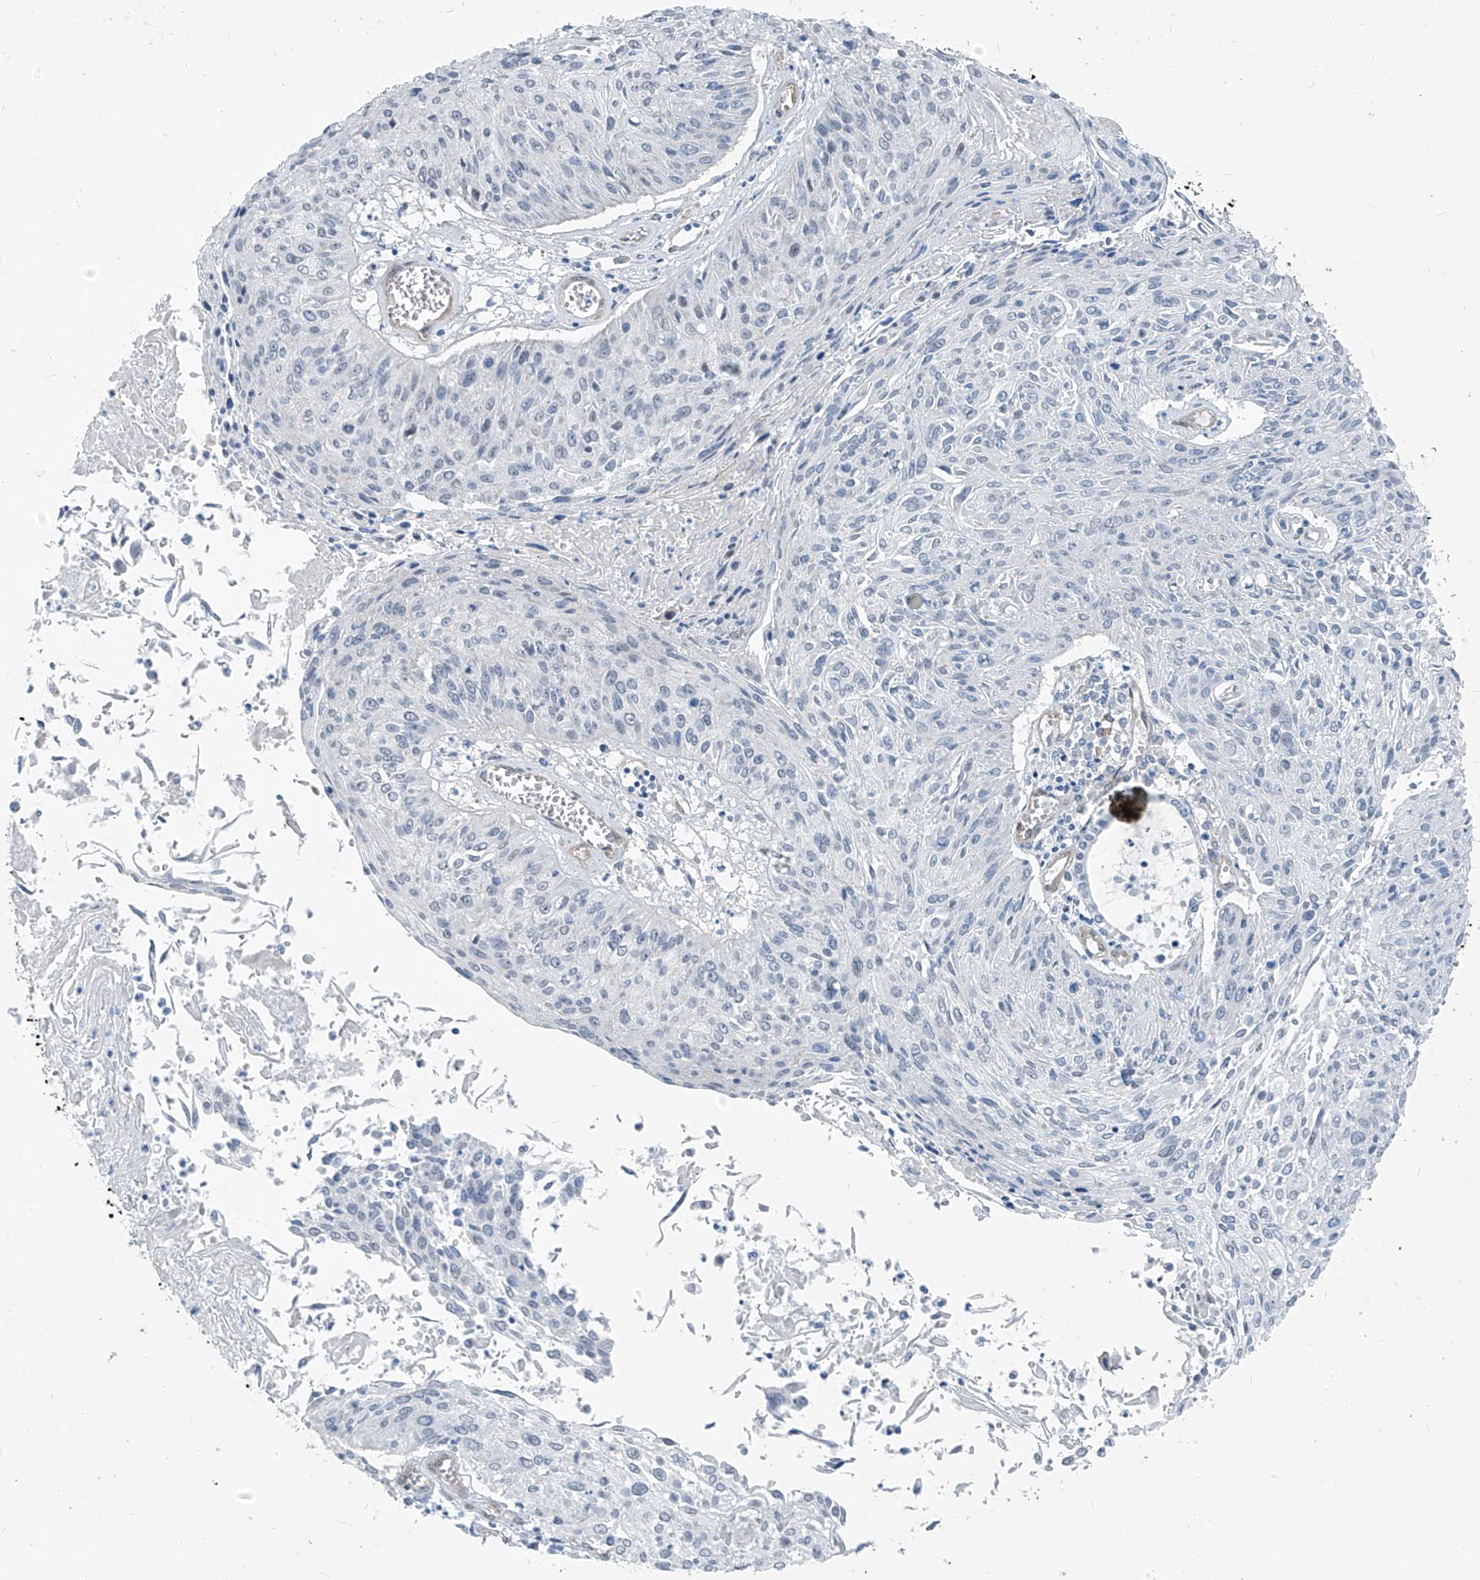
{"staining": {"intensity": "negative", "quantity": "none", "location": "none"}, "tissue": "cervical cancer", "cell_type": "Tumor cells", "image_type": "cancer", "snomed": [{"axis": "morphology", "description": "Squamous cell carcinoma, NOS"}, {"axis": "topography", "description": "Cervix"}], "caption": "DAB (3,3'-diaminobenzidine) immunohistochemical staining of cervical cancer reveals no significant expression in tumor cells.", "gene": "TNS2", "patient": {"sex": "female", "age": 51}}